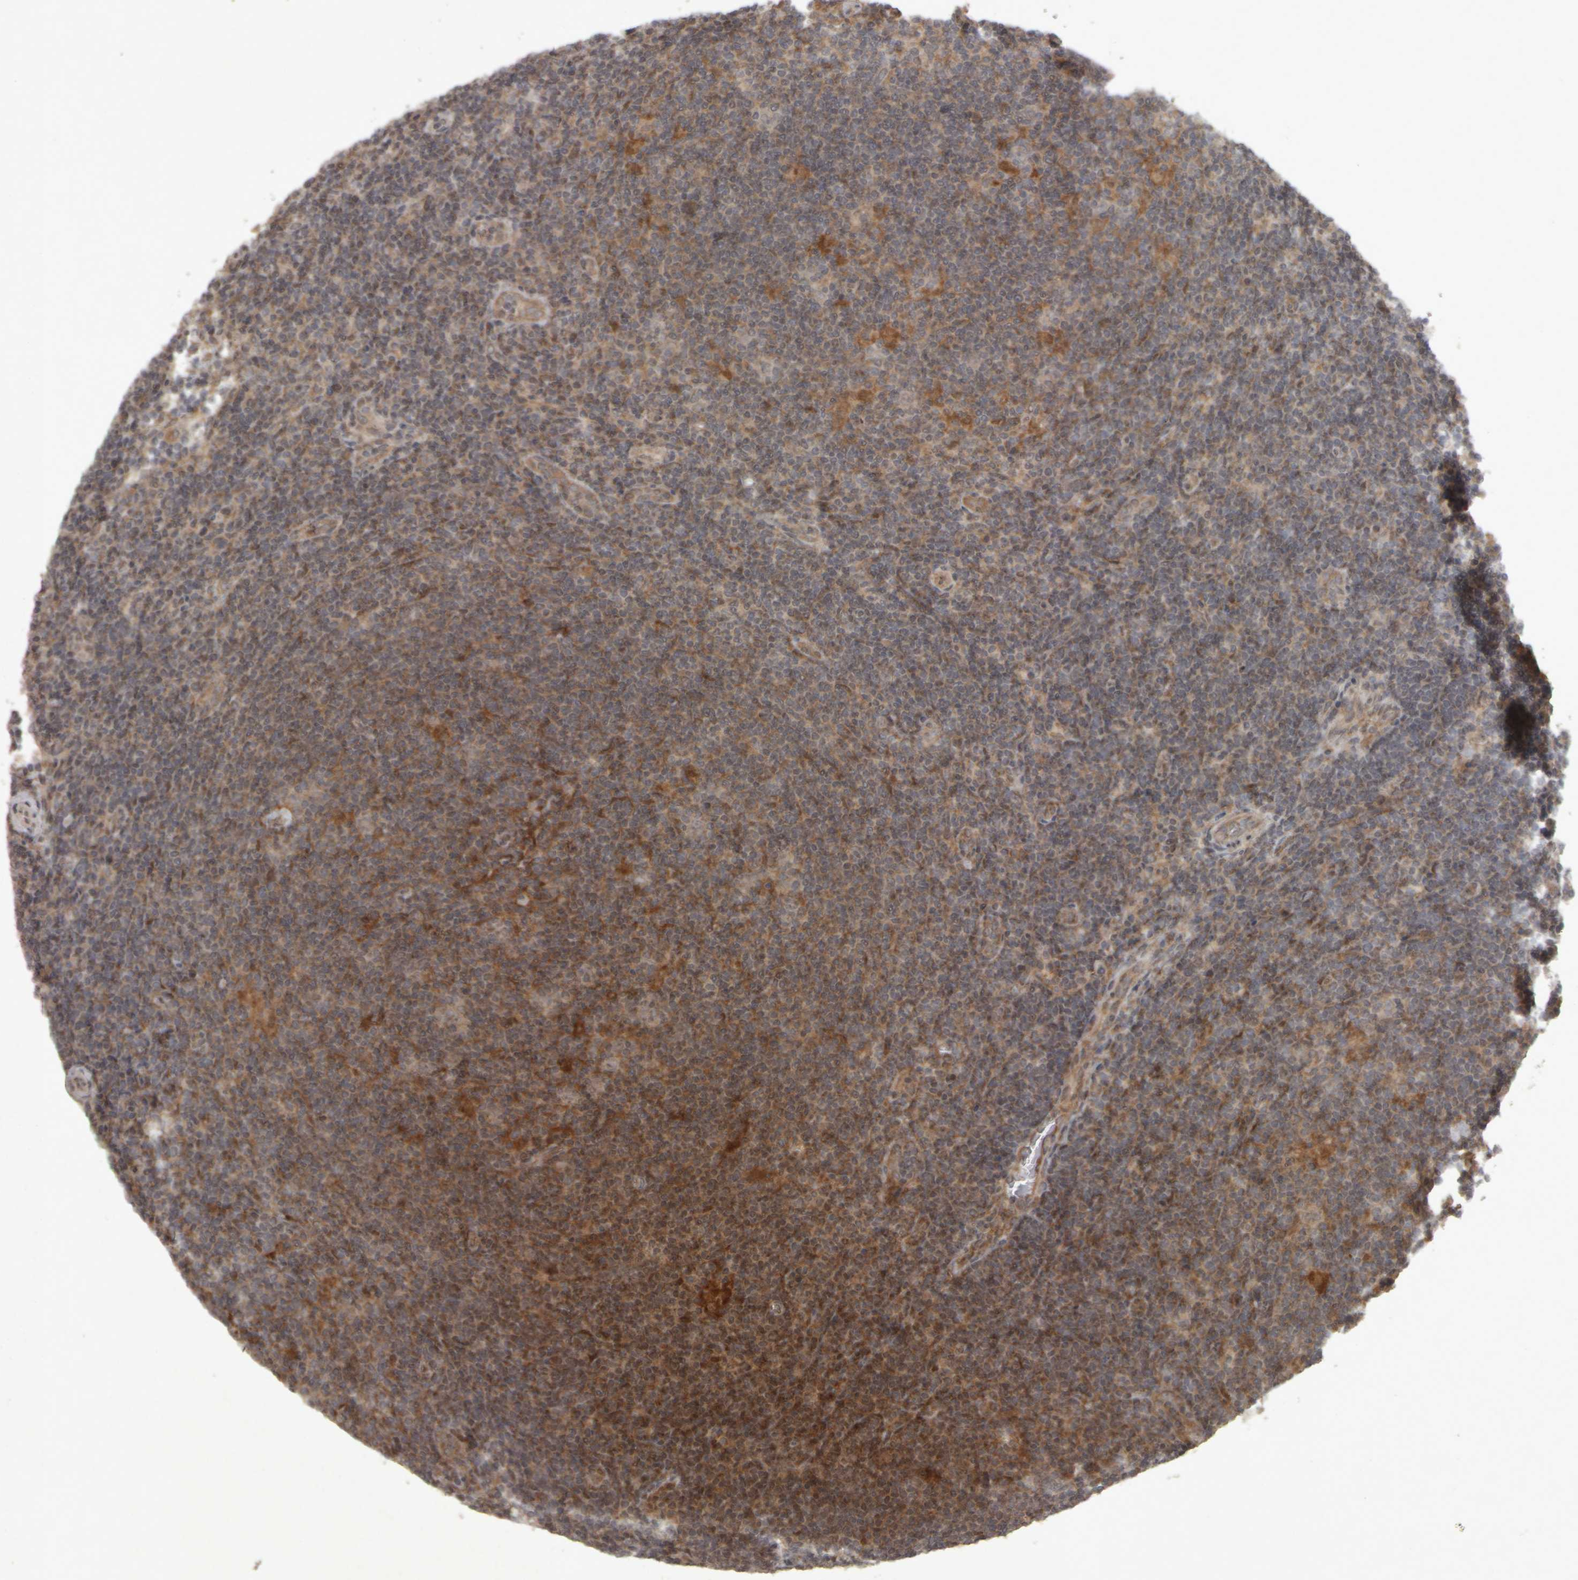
{"staining": {"intensity": "moderate", "quantity": "<25%", "location": "cytoplasmic/membranous"}, "tissue": "lymphoma", "cell_type": "Tumor cells", "image_type": "cancer", "snomed": [{"axis": "morphology", "description": "Hodgkin's disease, NOS"}, {"axis": "topography", "description": "Lymph node"}], "caption": "Hodgkin's disease tissue demonstrates moderate cytoplasmic/membranous positivity in approximately <25% of tumor cells (DAB IHC, brown staining for protein, blue staining for nuclei).", "gene": "ACO1", "patient": {"sex": "female", "age": 57}}